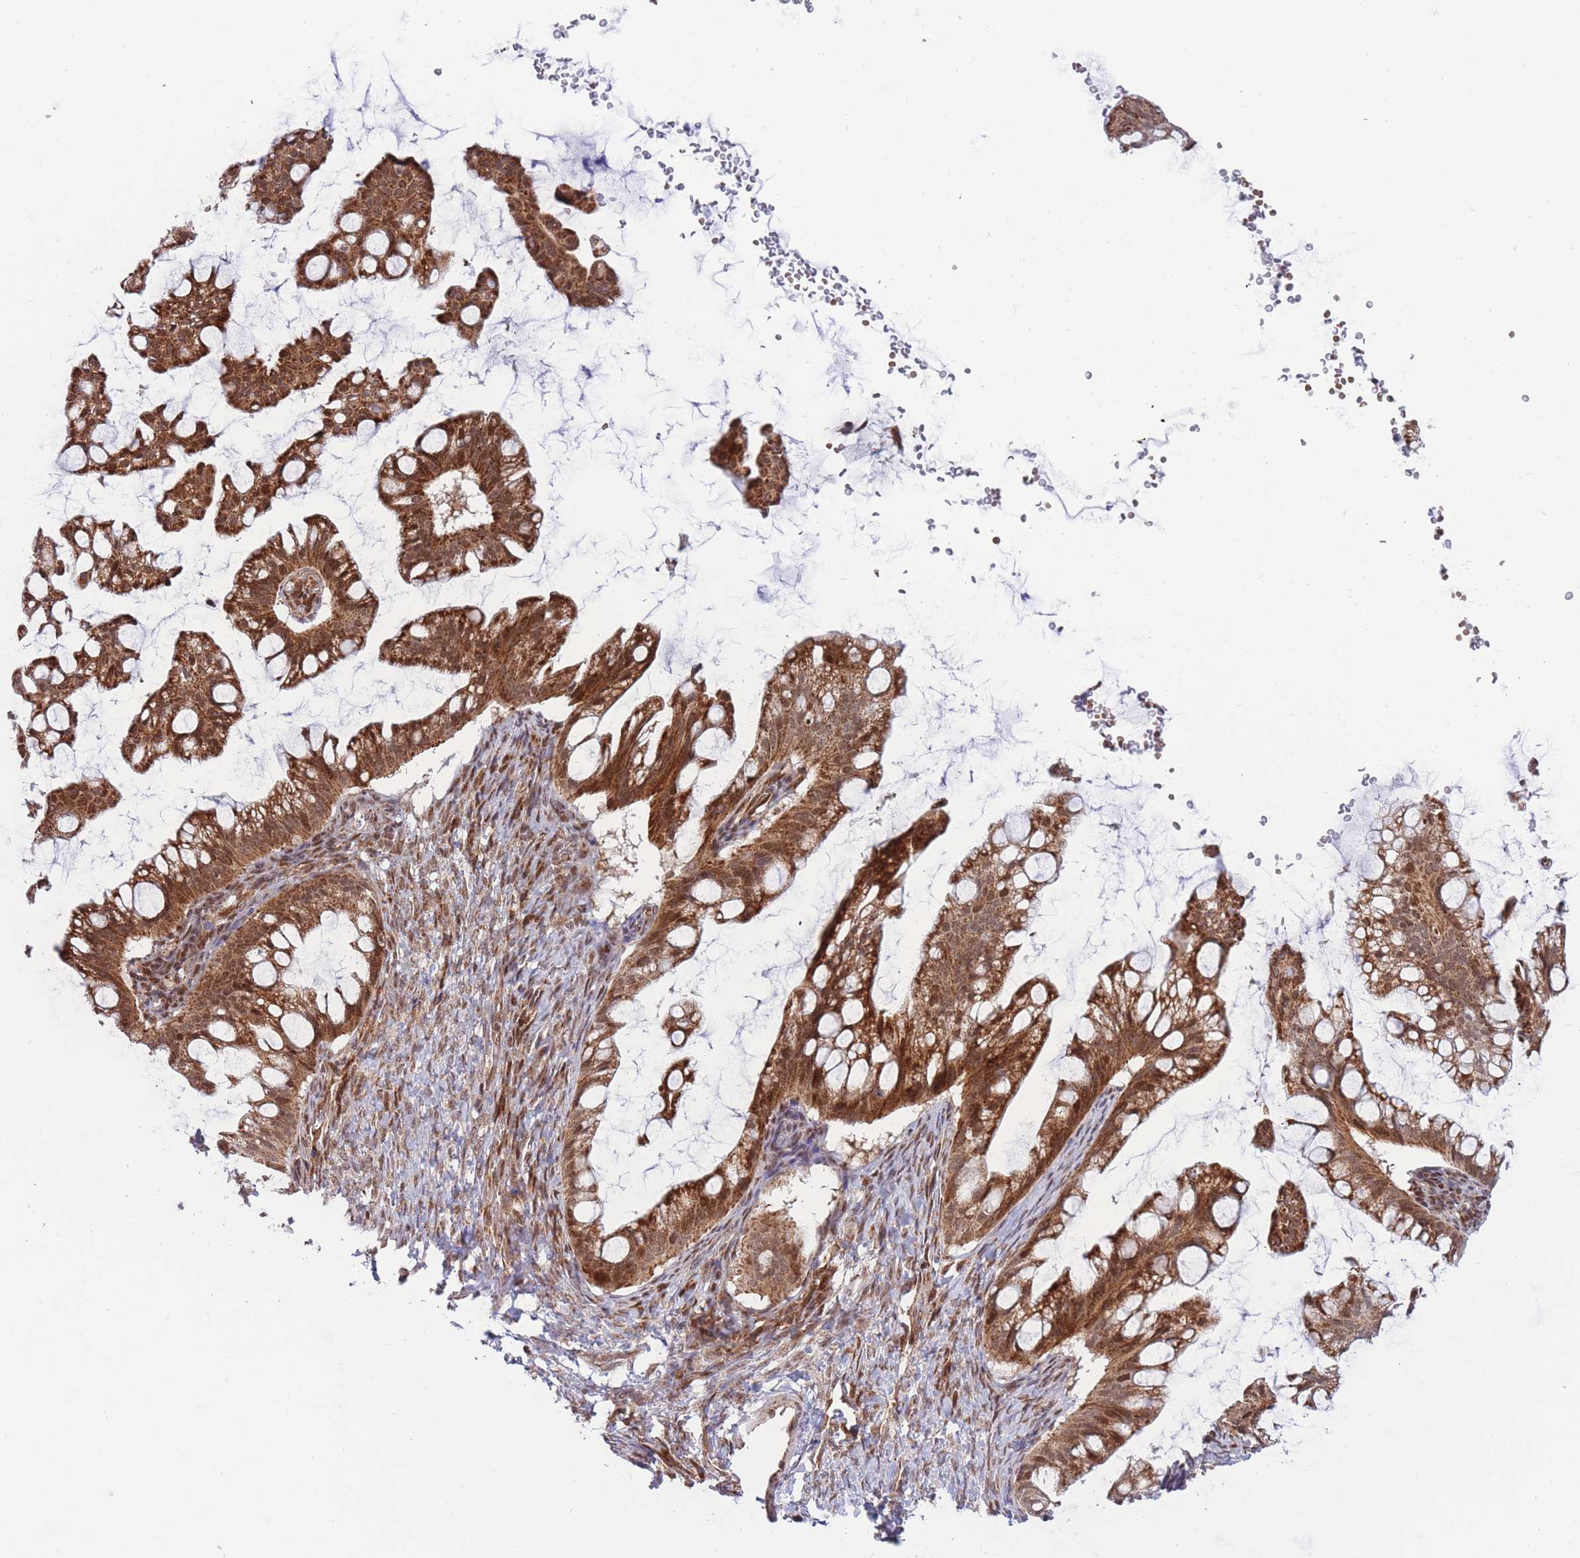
{"staining": {"intensity": "moderate", "quantity": ">75%", "location": "cytoplasmic/membranous,nuclear"}, "tissue": "ovarian cancer", "cell_type": "Tumor cells", "image_type": "cancer", "snomed": [{"axis": "morphology", "description": "Cystadenocarcinoma, mucinous, NOS"}, {"axis": "topography", "description": "Ovary"}], "caption": "The micrograph demonstrates immunohistochemical staining of ovarian cancer (mucinous cystadenocarcinoma). There is moderate cytoplasmic/membranous and nuclear expression is seen in approximately >75% of tumor cells.", "gene": "BOD1L1", "patient": {"sex": "female", "age": 73}}